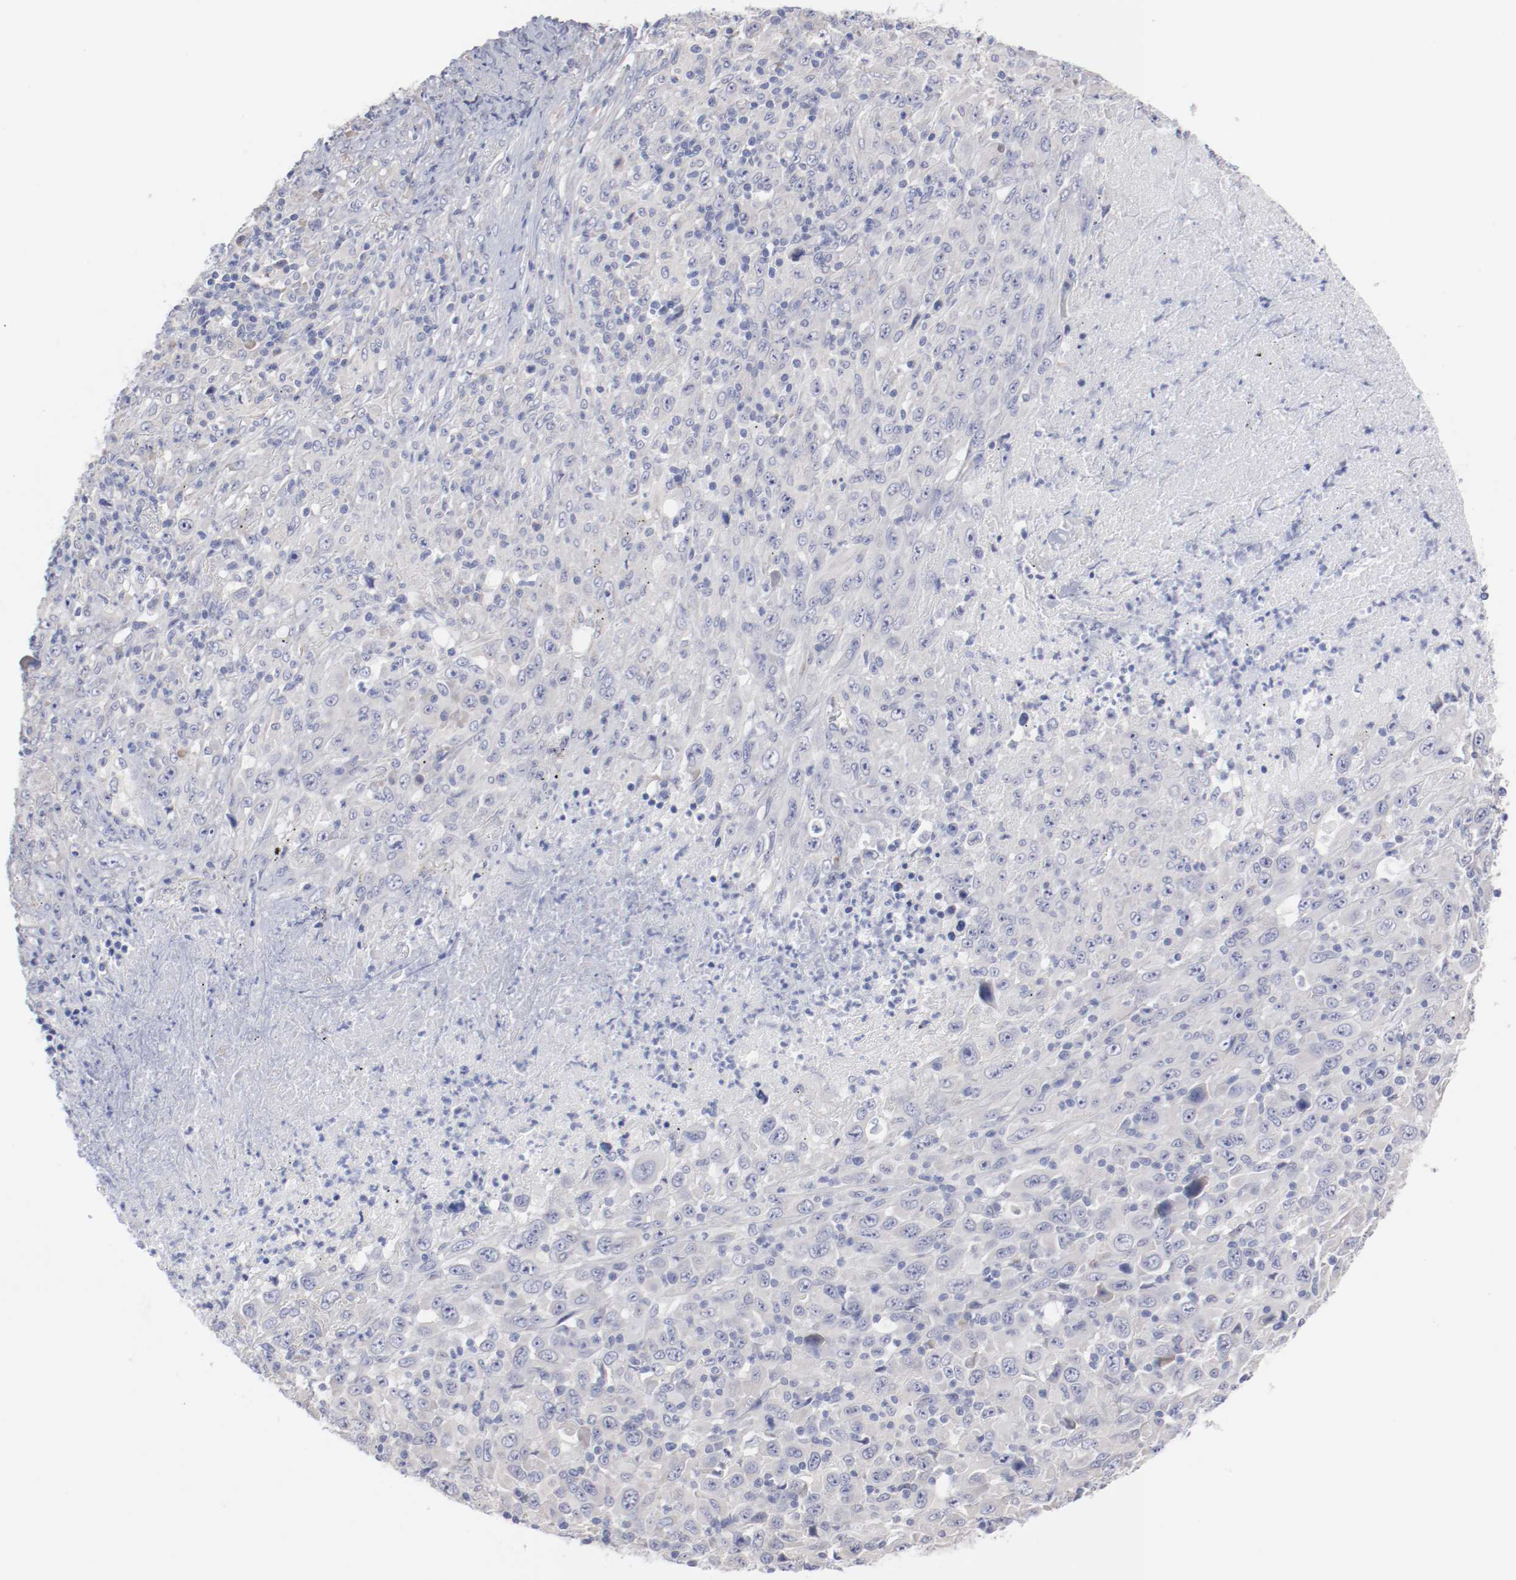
{"staining": {"intensity": "negative", "quantity": "none", "location": "none"}, "tissue": "melanoma", "cell_type": "Tumor cells", "image_type": "cancer", "snomed": [{"axis": "morphology", "description": "Malignant melanoma, Metastatic site"}, {"axis": "topography", "description": "Skin"}], "caption": "The image shows no staining of tumor cells in malignant melanoma (metastatic site). (Brightfield microscopy of DAB (3,3'-diaminobenzidine) IHC at high magnification).", "gene": "CPE", "patient": {"sex": "female", "age": 56}}